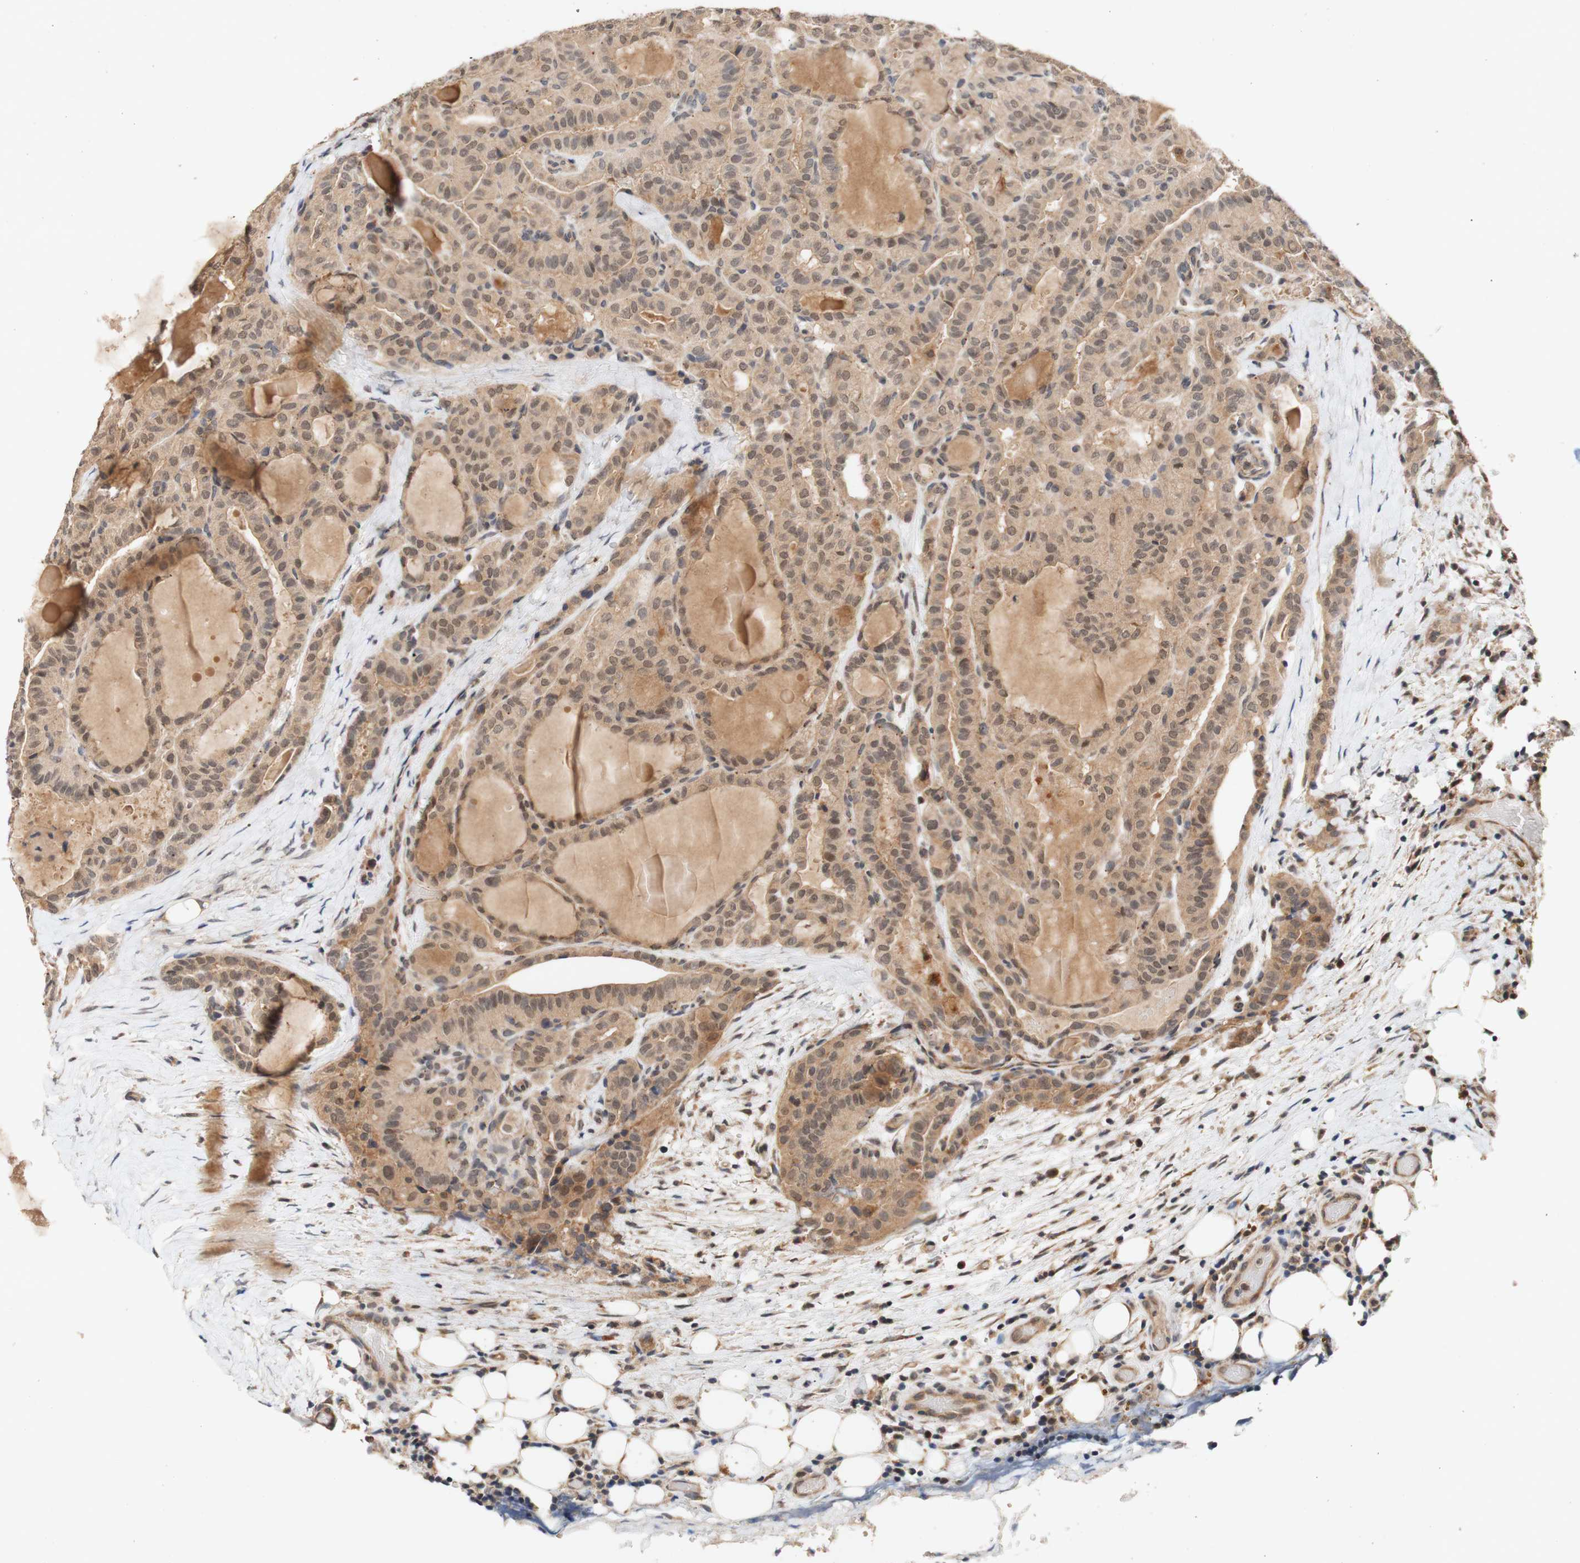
{"staining": {"intensity": "moderate", "quantity": ">75%", "location": "cytoplasmic/membranous,nuclear"}, "tissue": "thyroid cancer", "cell_type": "Tumor cells", "image_type": "cancer", "snomed": [{"axis": "morphology", "description": "Papillary adenocarcinoma, NOS"}, {"axis": "topography", "description": "Thyroid gland"}], "caption": "Moderate cytoplasmic/membranous and nuclear protein staining is appreciated in about >75% of tumor cells in thyroid cancer (papillary adenocarcinoma).", "gene": "PIN1", "patient": {"sex": "male", "age": 77}}